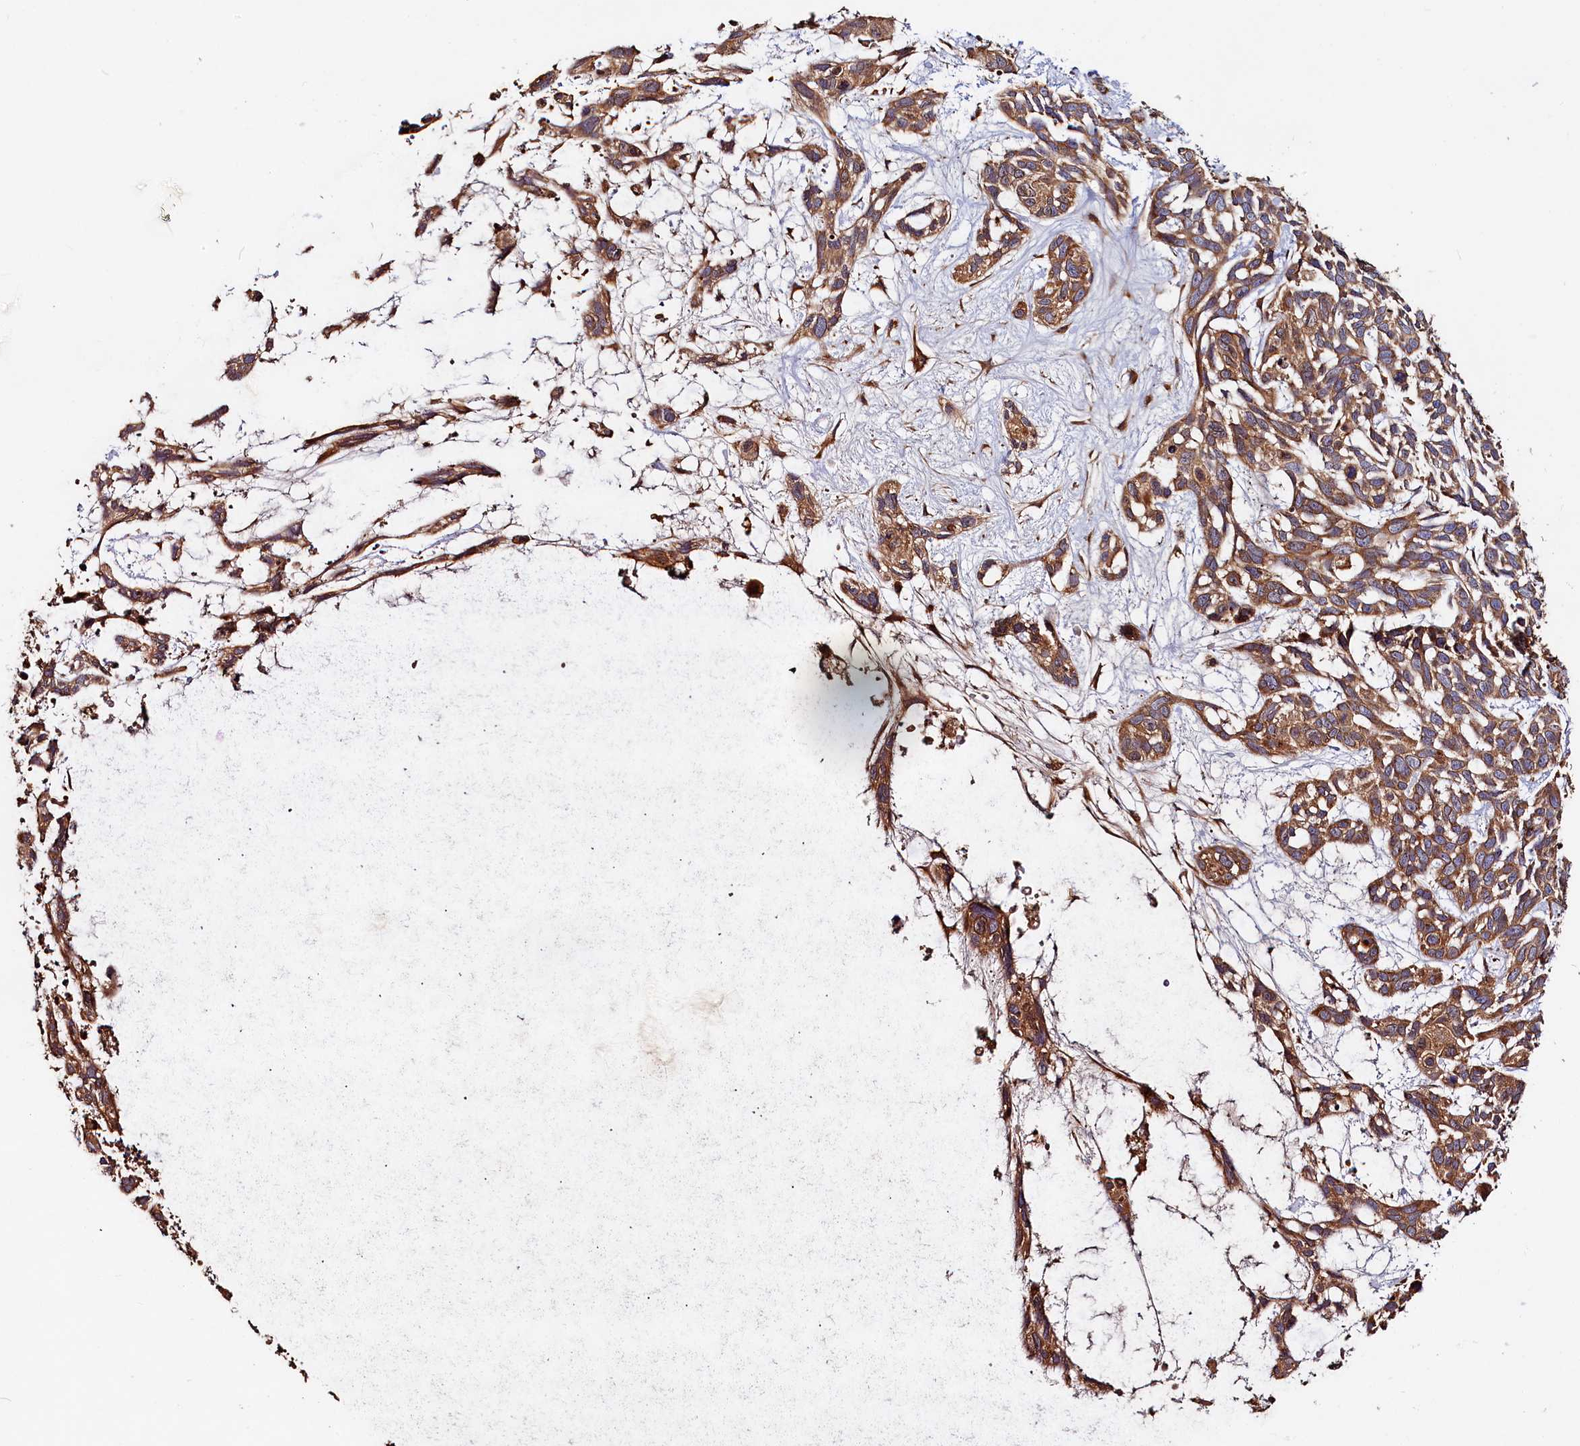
{"staining": {"intensity": "moderate", "quantity": ">75%", "location": "cytoplasmic/membranous"}, "tissue": "skin cancer", "cell_type": "Tumor cells", "image_type": "cancer", "snomed": [{"axis": "morphology", "description": "Basal cell carcinoma"}, {"axis": "topography", "description": "Skin"}], "caption": "Protein expression by immunohistochemistry reveals moderate cytoplasmic/membranous staining in about >75% of tumor cells in skin basal cell carcinoma.", "gene": "HMOX2", "patient": {"sex": "male", "age": 88}}